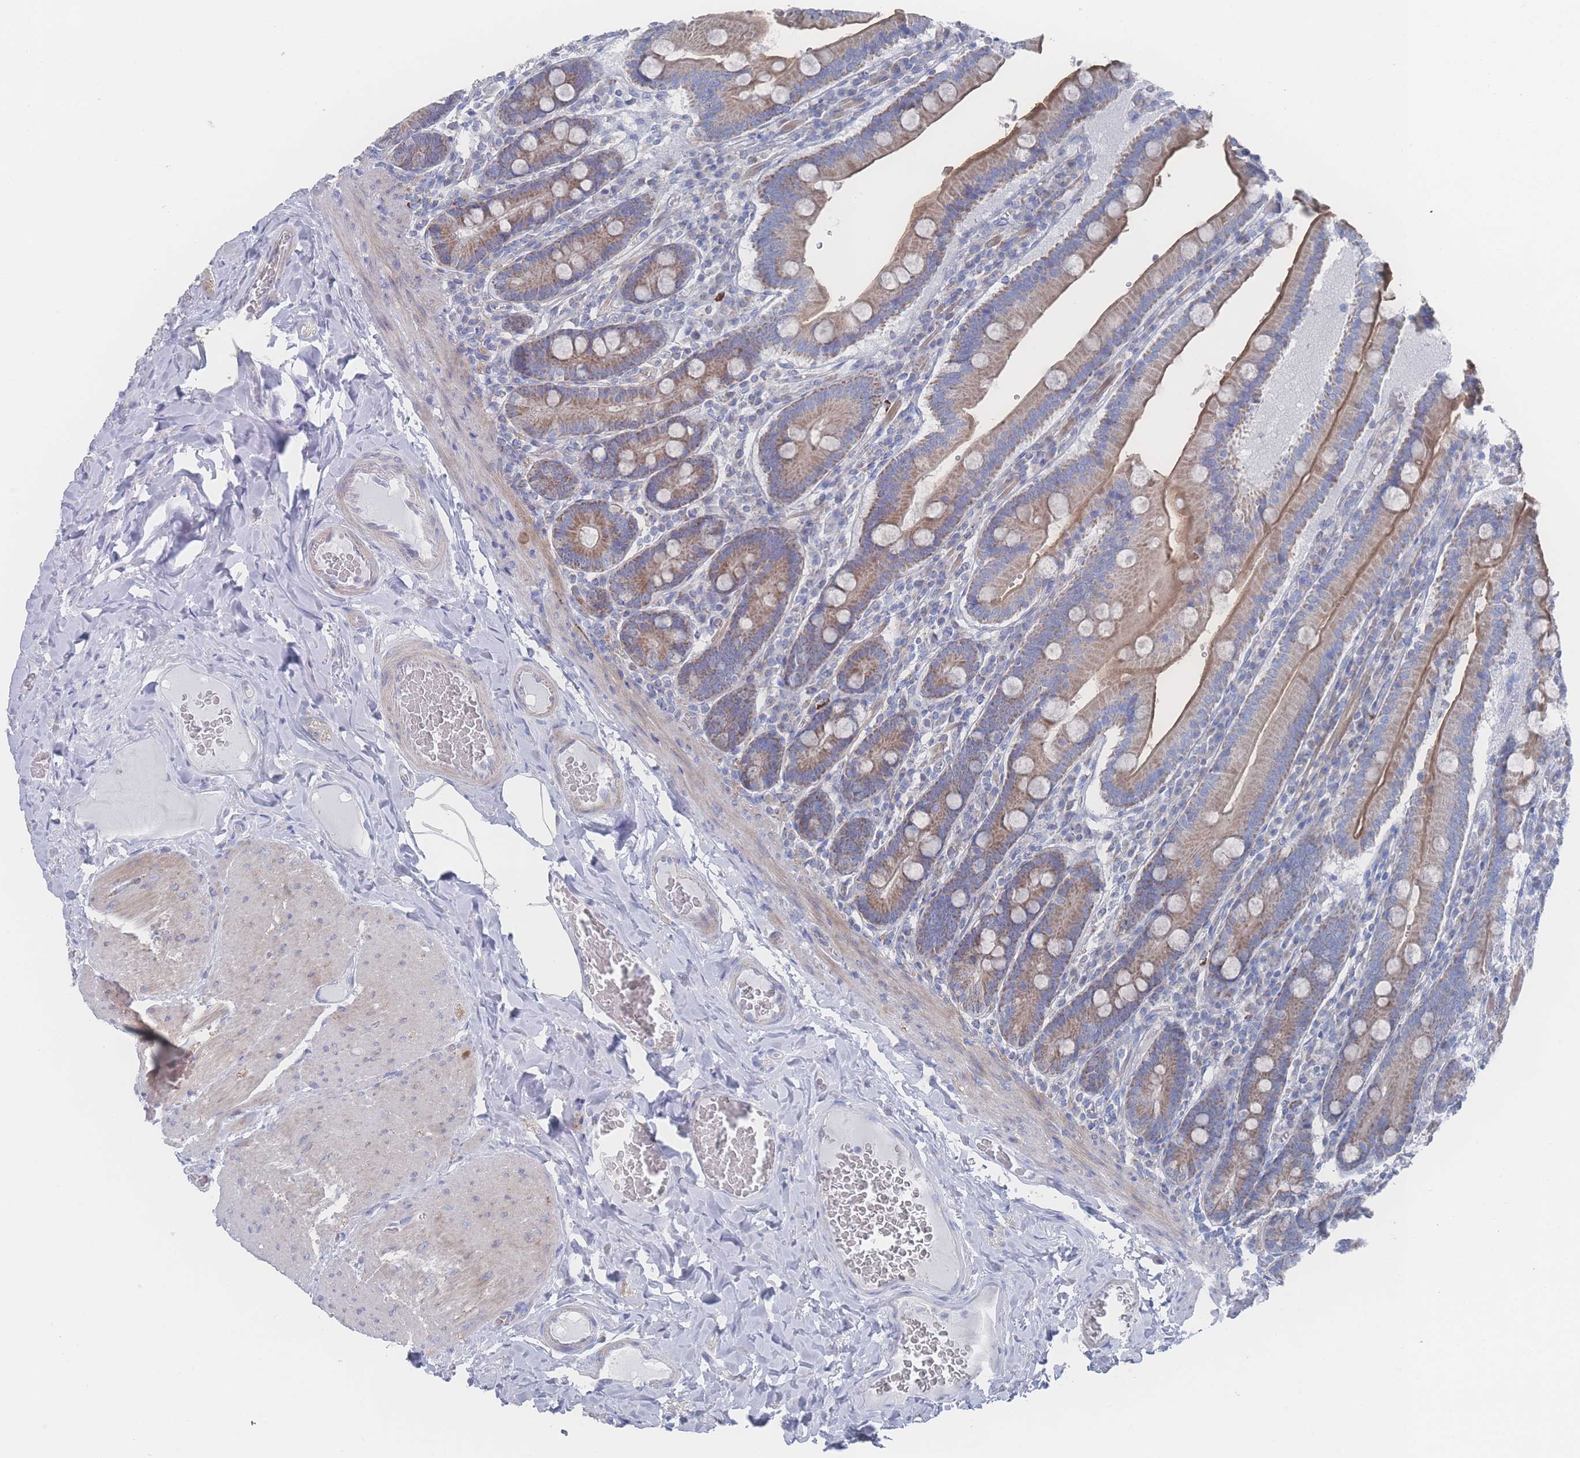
{"staining": {"intensity": "moderate", "quantity": ">75%", "location": "cytoplasmic/membranous"}, "tissue": "duodenum", "cell_type": "Glandular cells", "image_type": "normal", "snomed": [{"axis": "morphology", "description": "Normal tissue, NOS"}, {"axis": "topography", "description": "Duodenum"}], "caption": "Protein staining by immunohistochemistry exhibits moderate cytoplasmic/membranous expression in about >75% of glandular cells in benign duodenum.", "gene": "SNPH", "patient": {"sex": "female", "age": 62}}